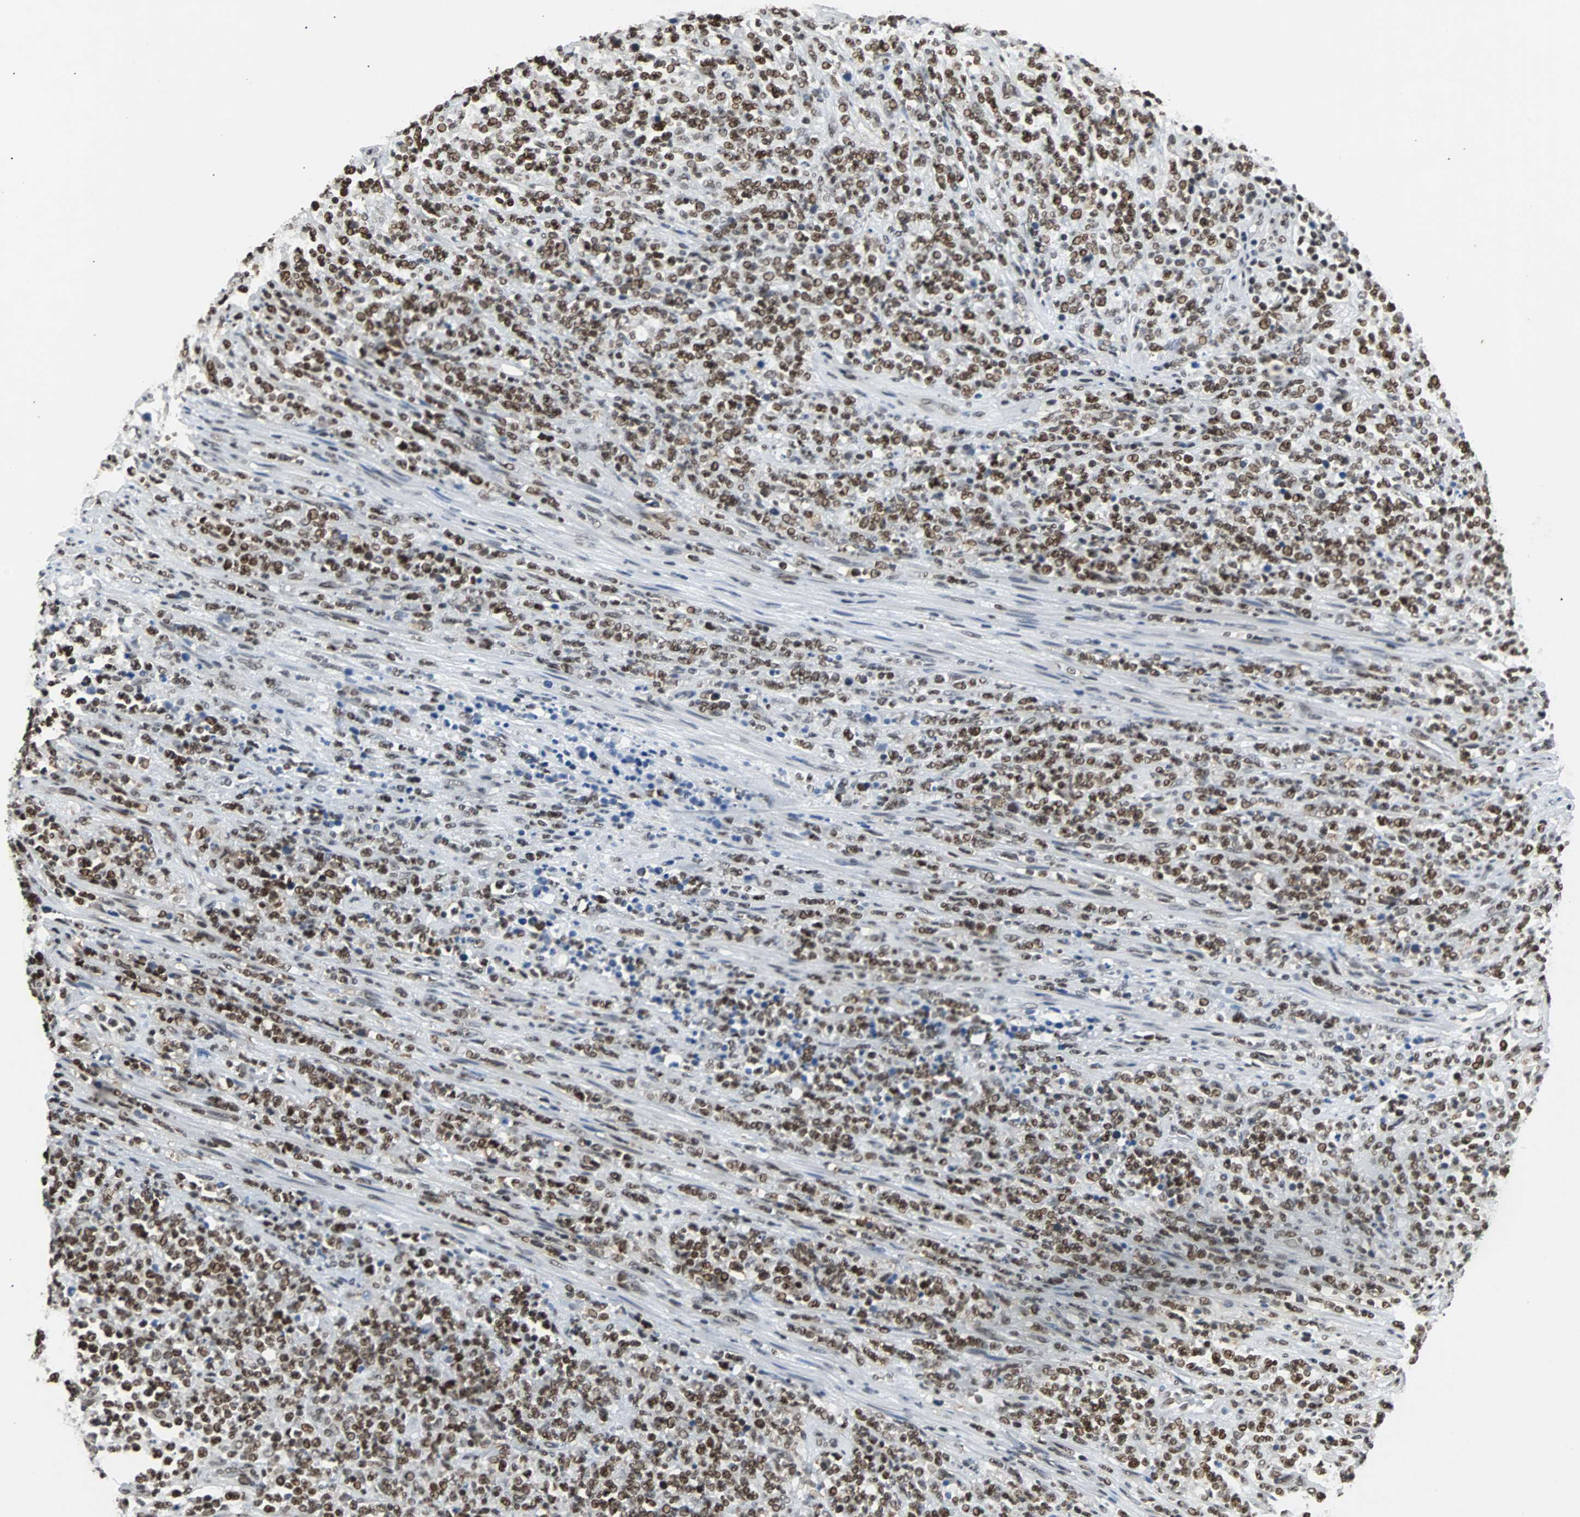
{"staining": {"intensity": "strong", "quantity": ">75%", "location": "nuclear"}, "tissue": "lymphoma", "cell_type": "Tumor cells", "image_type": "cancer", "snomed": [{"axis": "morphology", "description": "Malignant lymphoma, non-Hodgkin's type, High grade"}, {"axis": "topography", "description": "Soft tissue"}], "caption": "DAB immunohistochemical staining of human high-grade malignant lymphoma, non-Hodgkin's type shows strong nuclear protein positivity in about >75% of tumor cells. The protein of interest is shown in brown color, while the nuclei are stained blue.", "gene": "GATAD2A", "patient": {"sex": "male", "age": 18}}